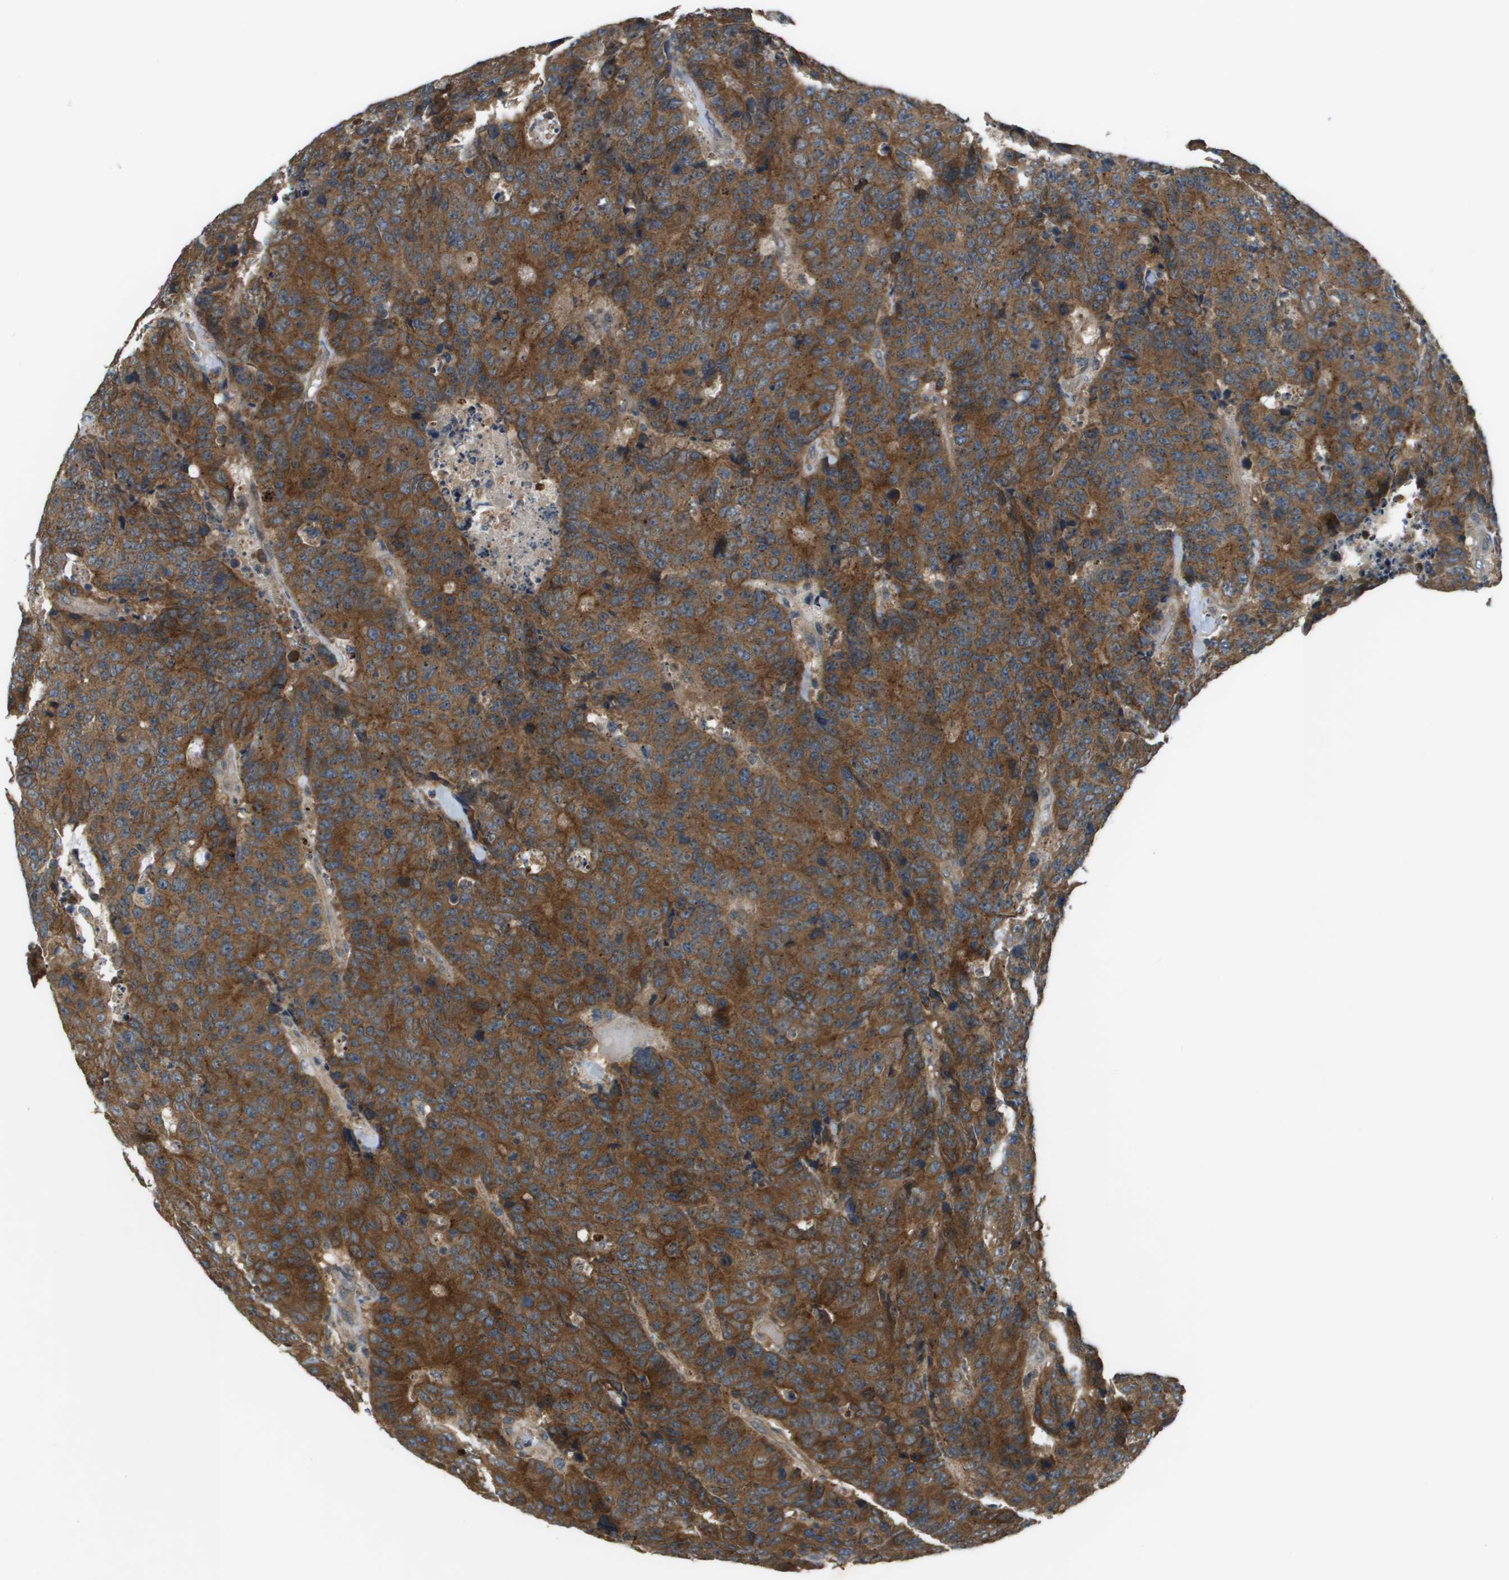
{"staining": {"intensity": "strong", "quantity": ">75%", "location": "cytoplasmic/membranous"}, "tissue": "colorectal cancer", "cell_type": "Tumor cells", "image_type": "cancer", "snomed": [{"axis": "morphology", "description": "Adenocarcinoma, NOS"}, {"axis": "topography", "description": "Colon"}], "caption": "The image reveals staining of adenocarcinoma (colorectal), revealing strong cytoplasmic/membranous protein staining (brown color) within tumor cells.", "gene": "CDKN2C", "patient": {"sex": "female", "age": 86}}